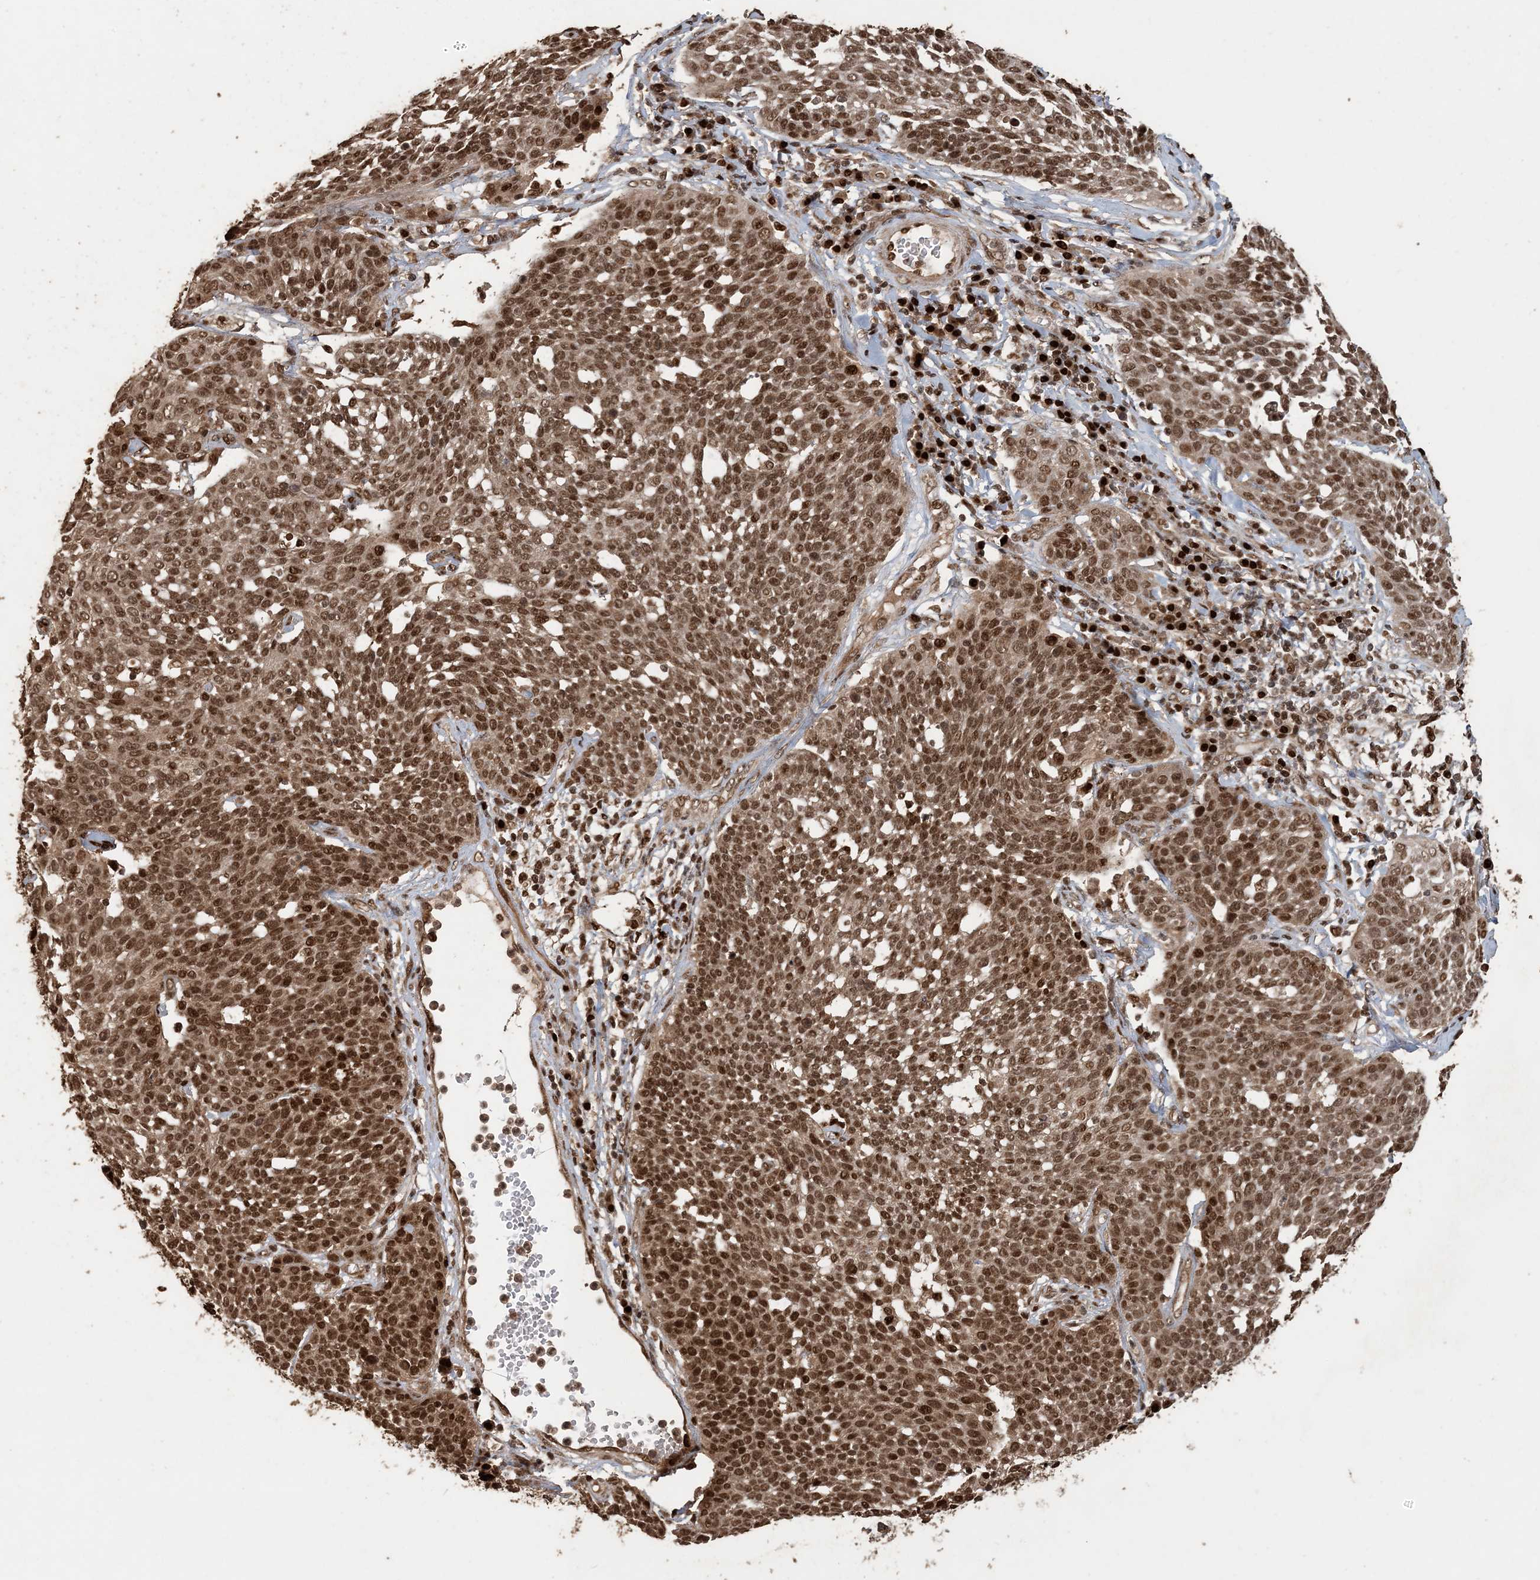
{"staining": {"intensity": "strong", "quantity": ">75%", "location": "nuclear"}, "tissue": "cervical cancer", "cell_type": "Tumor cells", "image_type": "cancer", "snomed": [{"axis": "morphology", "description": "Squamous cell carcinoma, NOS"}, {"axis": "topography", "description": "Cervix"}], "caption": "Tumor cells exhibit high levels of strong nuclear positivity in about >75% of cells in cervical squamous cell carcinoma.", "gene": "ATP13A2", "patient": {"sex": "female", "age": 34}}